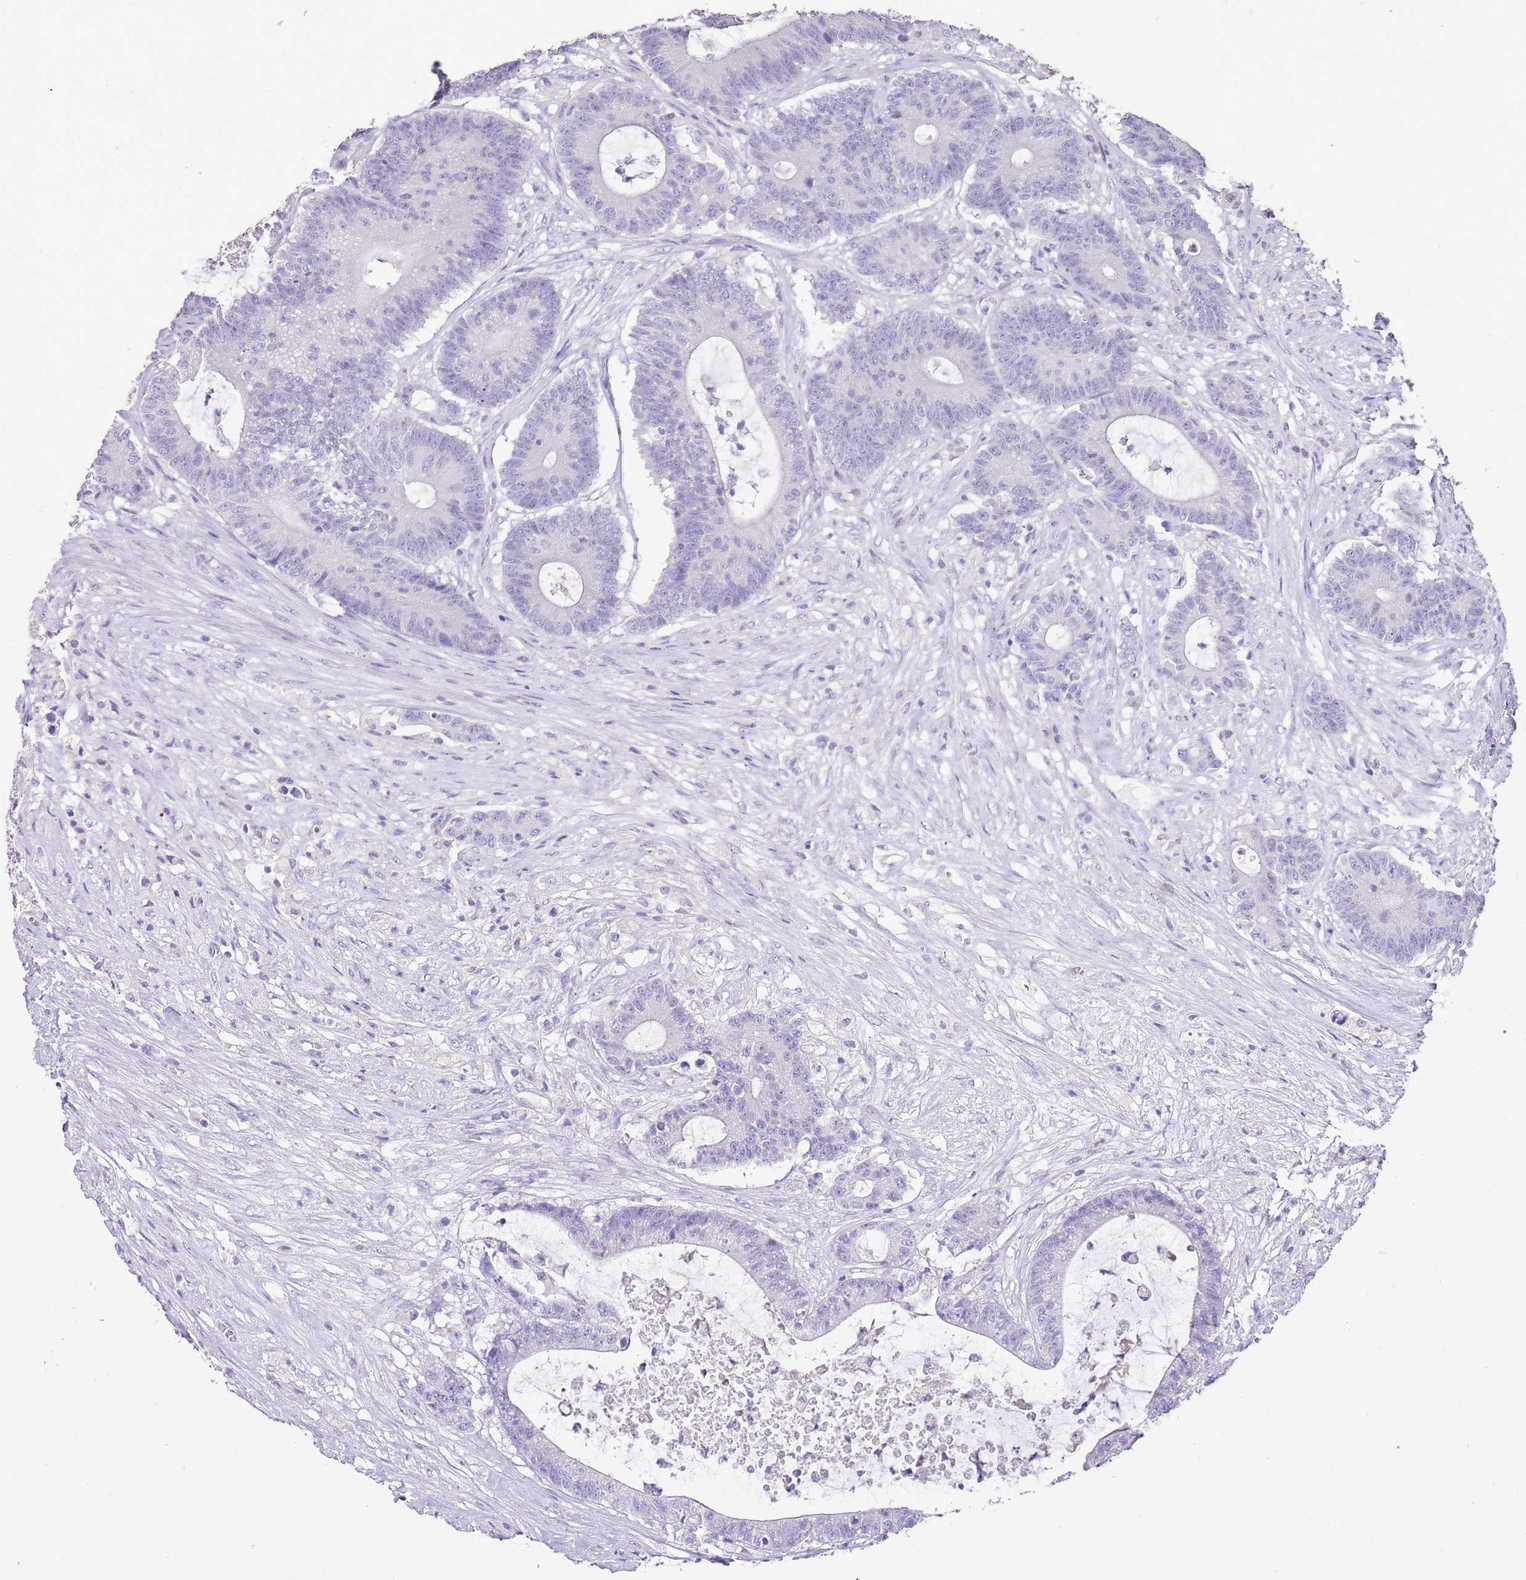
{"staining": {"intensity": "negative", "quantity": "none", "location": "none"}, "tissue": "colorectal cancer", "cell_type": "Tumor cells", "image_type": "cancer", "snomed": [{"axis": "morphology", "description": "Adenocarcinoma, NOS"}, {"axis": "topography", "description": "Colon"}], "caption": "A micrograph of human colorectal cancer is negative for staining in tumor cells. (DAB (3,3'-diaminobenzidine) IHC with hematoxylin counter stain).", "gene": "XPO7", "patient": {"sex": "female", "age": 84}}